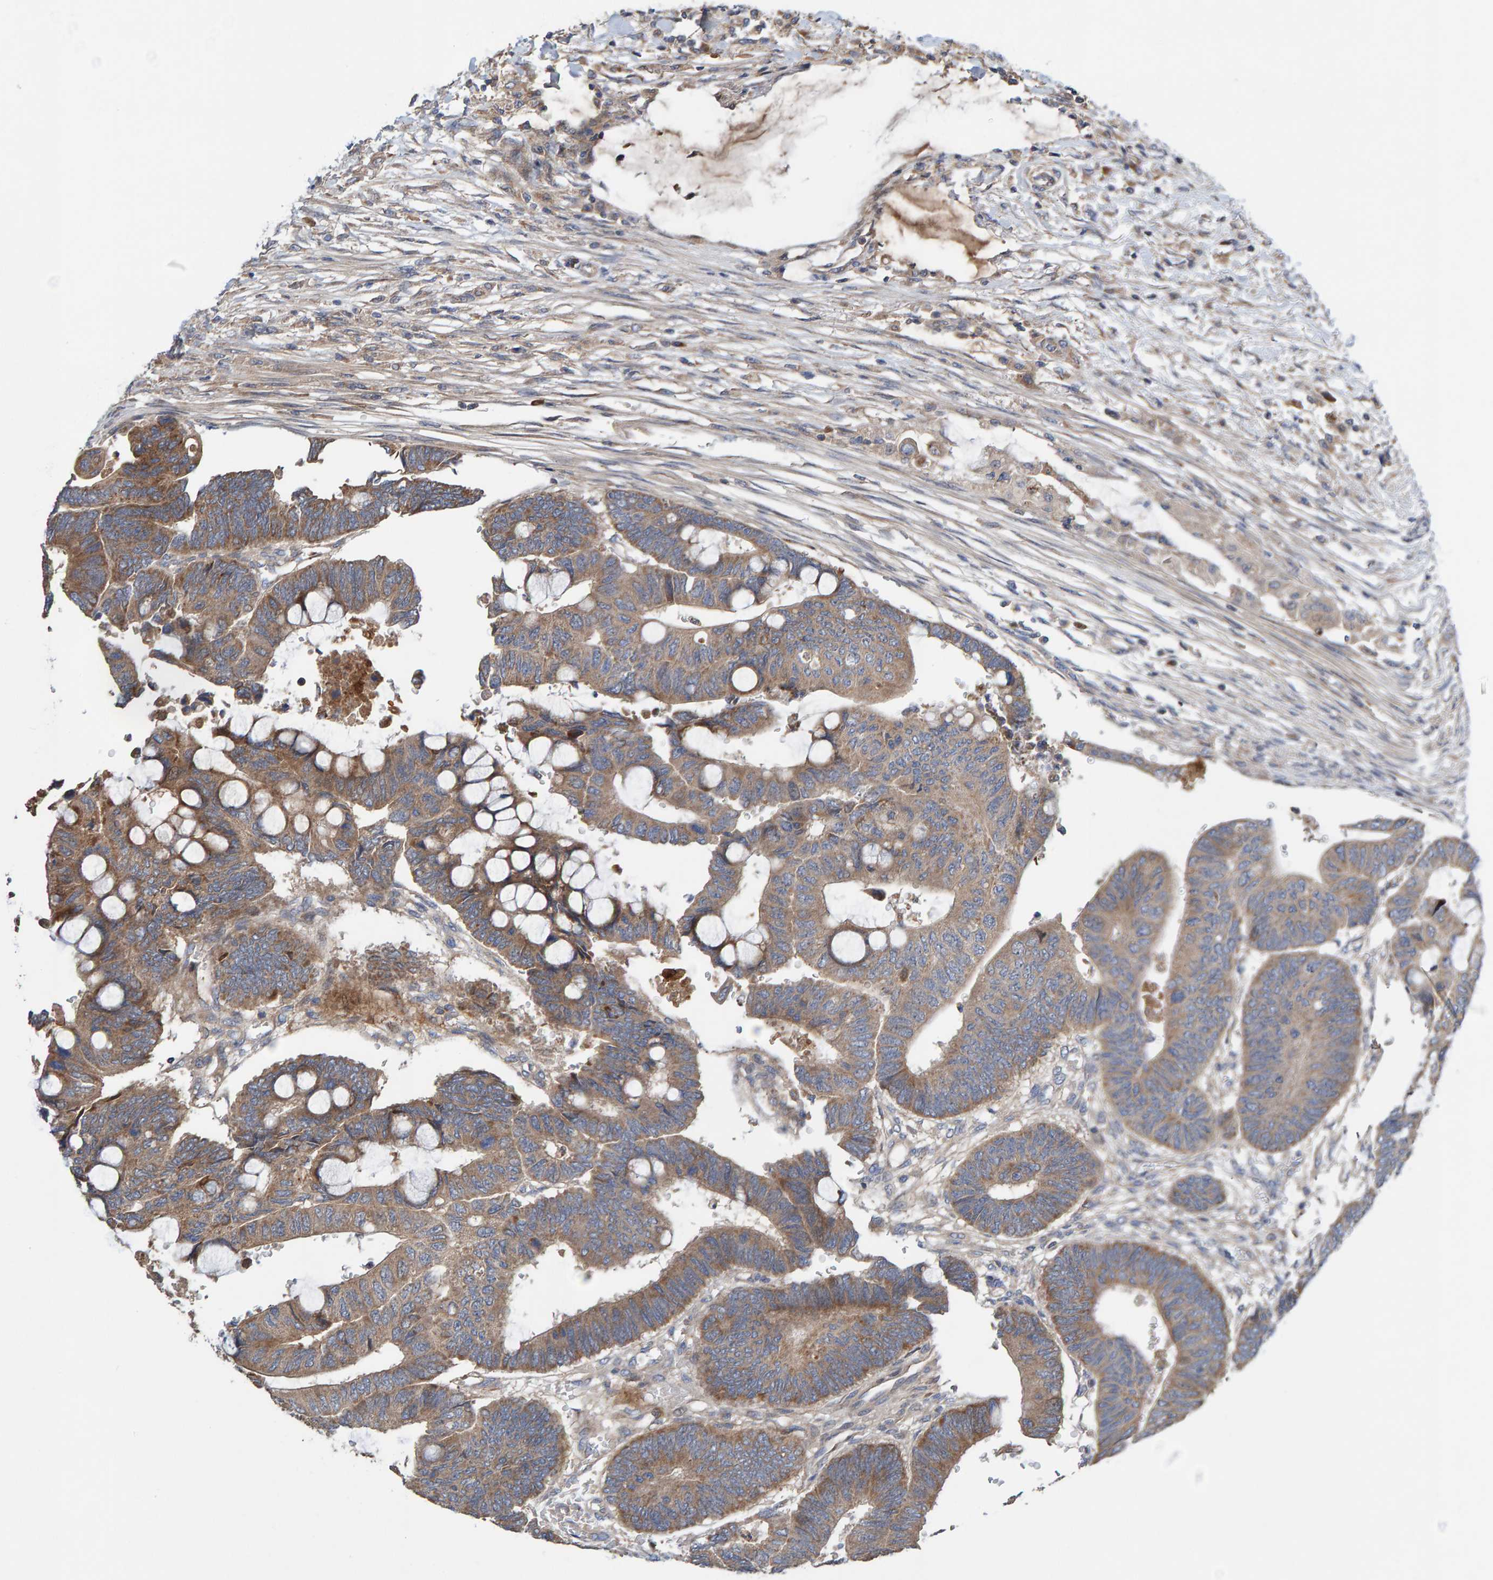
{"staining": {"intensity": "moderate", "quantity": ">75%", "location": "cytoplasmic/membranous"}, "tissue": "colorectal cancer", "cell_type": "Tumor cells", "image_type": "cancer", "snomed": [{"axis": "morphology", "description": "Normal tissue, NOS"}, {"axis": "morphology", "description": "Adenocarcinoma, NOS"}, {"axis": "topography", "description": "Rectum"}, {"axis": "topography", "description": "Peripheral nerve tissue"}], "caption": "Tumor cells exhibit medium levels of moderate cytoplasmic/membranous positivity in approximately >75% of cells in colorectal cancer (adenocarcinoma).", "gene": "KIAA0753", "patient": {"sex": "male", "age": 92}}